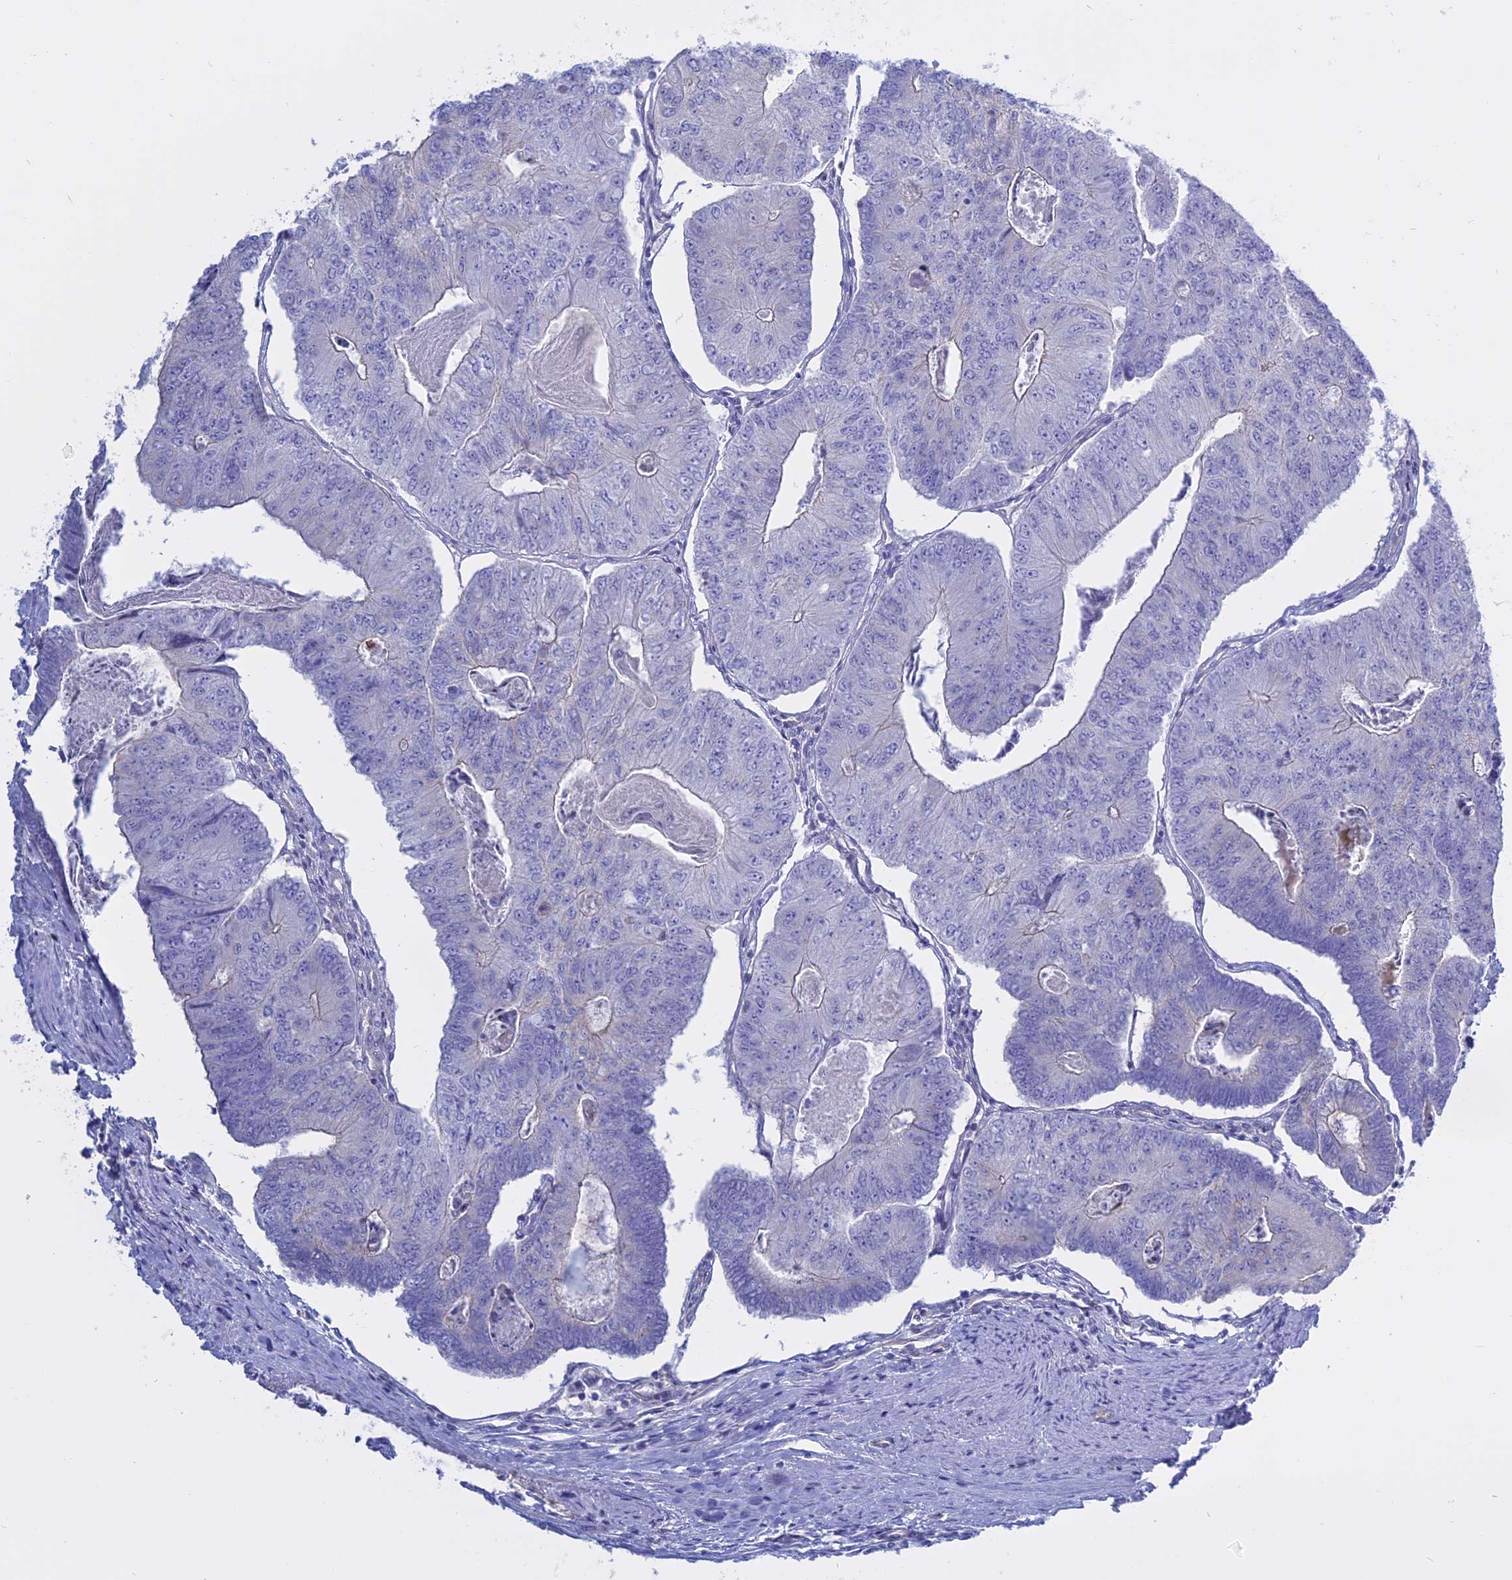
{"staining": {"intensity": "negative", "quantity": "none", "location": "none"}, "tissue": "colorectal cancer", "cell_type": "Tumor cells", "image_type": "cancer", "snomed": [{"axis": "morphology", "description": "Adenocarcinoma, NOS"}, {"axis": "topography", "description": "Colon"}], "caption": "Tumor cells show no significant protein expression in adenocarcinoma (colorectal). (Stains: DAB (3,3'-diaminobenzidine) immunohistochemistry (IHC) with hematoxylin counter stain, Microscopy: brightfield microscopy at high magnification).", "gene": "AHCYL1", "patient": {"sex": "female", "age": 67}}